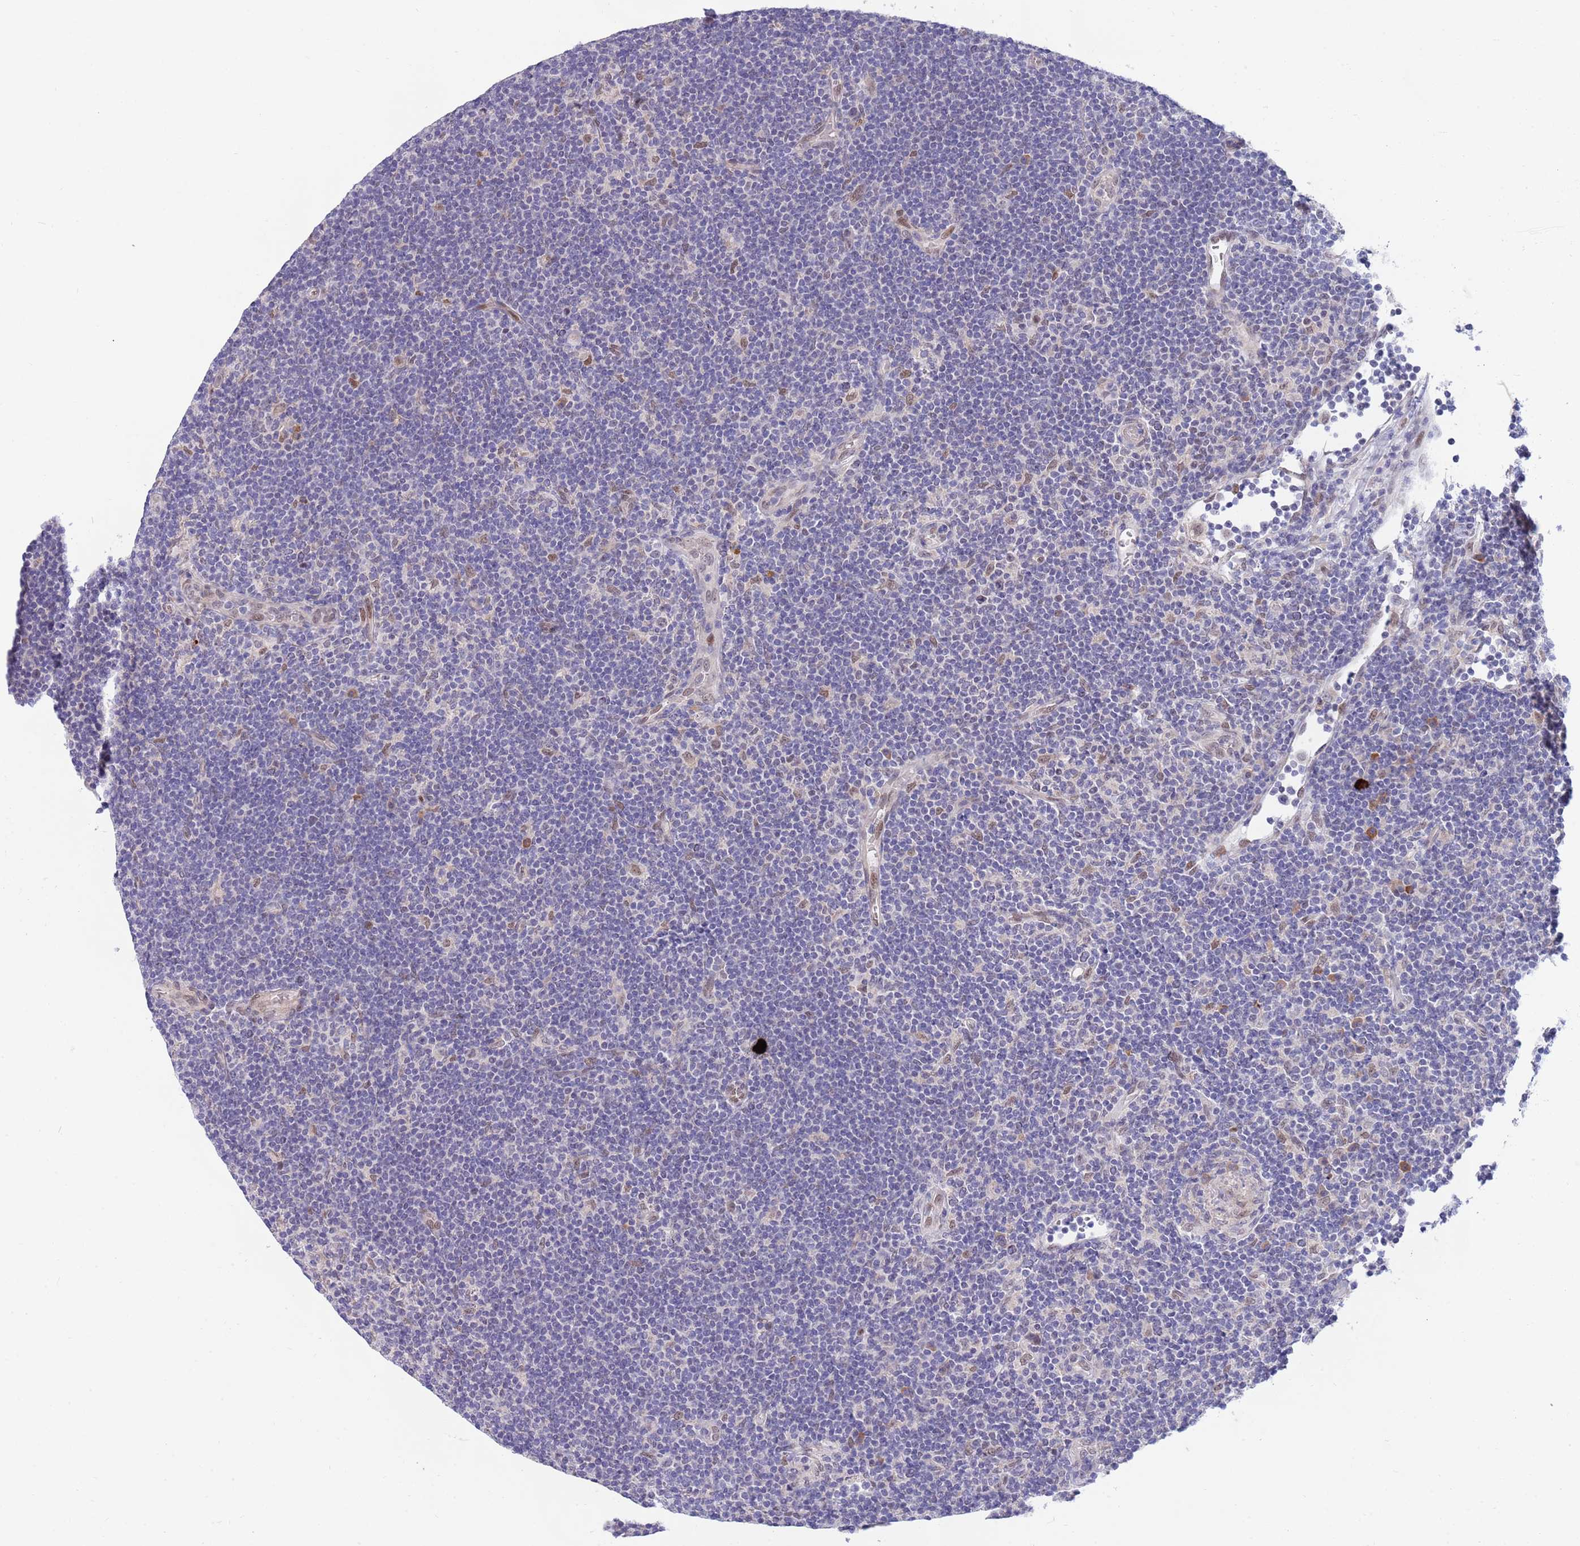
{"staining": {"intensity": "moderate", "quantity": ">75%", "location": "nuclear"}, "tissue": "lymphoma", "cell_type": "Tumor cells", "image_type": "cancer", "snomed": [{"axis": "morphology", "description": "Hodgkin's disease, NOS"}, {"axis": "topography", "description": "Lymph node"}], "caption": "Immunohistochemistry (IHC) (DAB (3,3'-diaminobenzidine)) staining of human lymphoma demonstrates moderate nuclear protein staining in approximately >75% of tumor cells.", "gene": "NLRP6", "patient": {"sex": "female", "age": 57}}